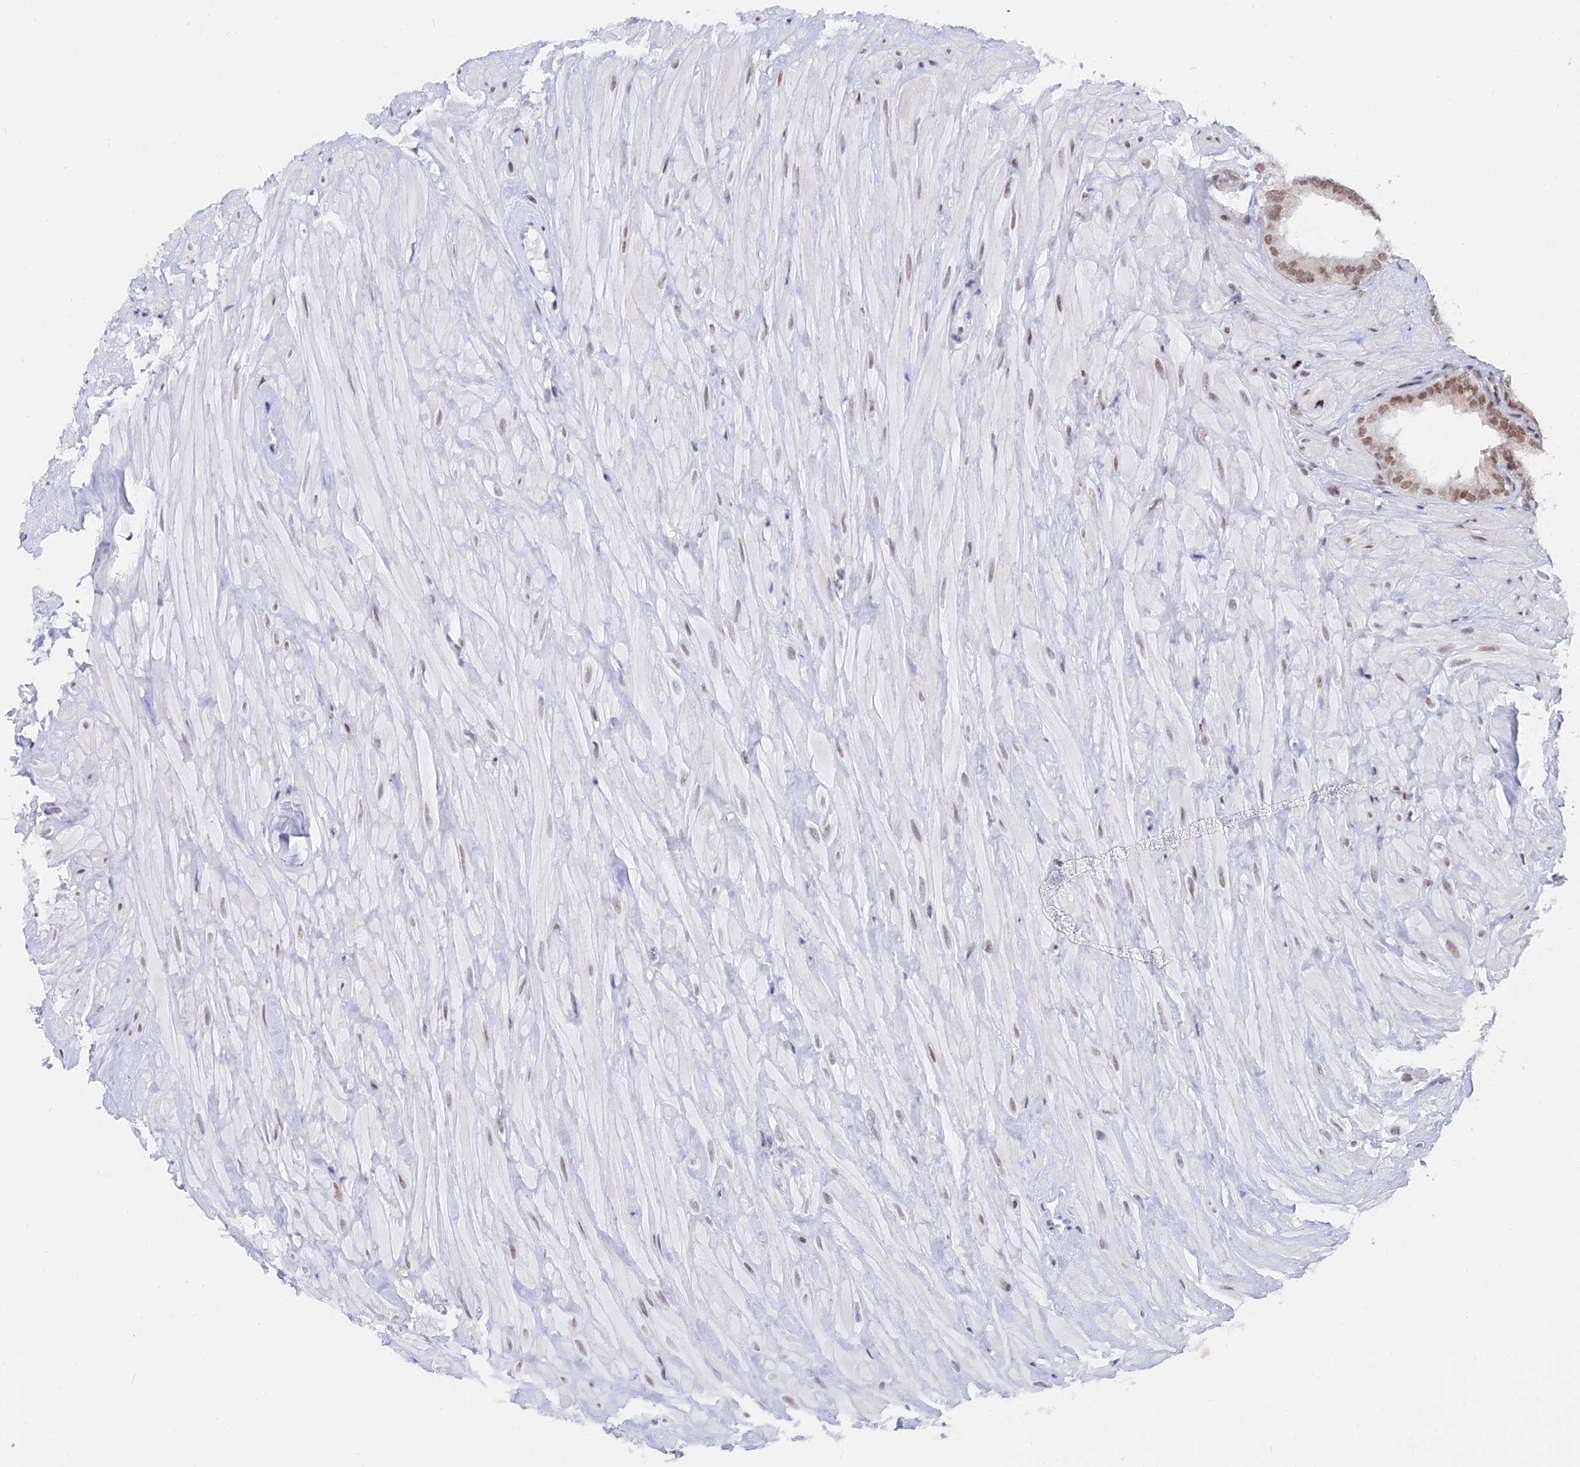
{"staining": {"intensity": "moderate", "quantity": ">75%", "location": "nuclear"}, "tissue": "seminal vesicle", "cell_type": "Glandular cells", "image_type": "normal", "snomed": [{"axis": "morphology", "description": "Normal tissue, NOS"}, {"axis": "topography", "description": "Seminal veicle"}], "caption": "A photomicrograph of seminal vesicle stained for a protein reveals moderate nuclear brown staining in glandular cells. (DAB IHC, brown staining for protein, blue staining for nuclei).", "gene": "DPY30", "patient": {"sex": "male", "age": 64}}